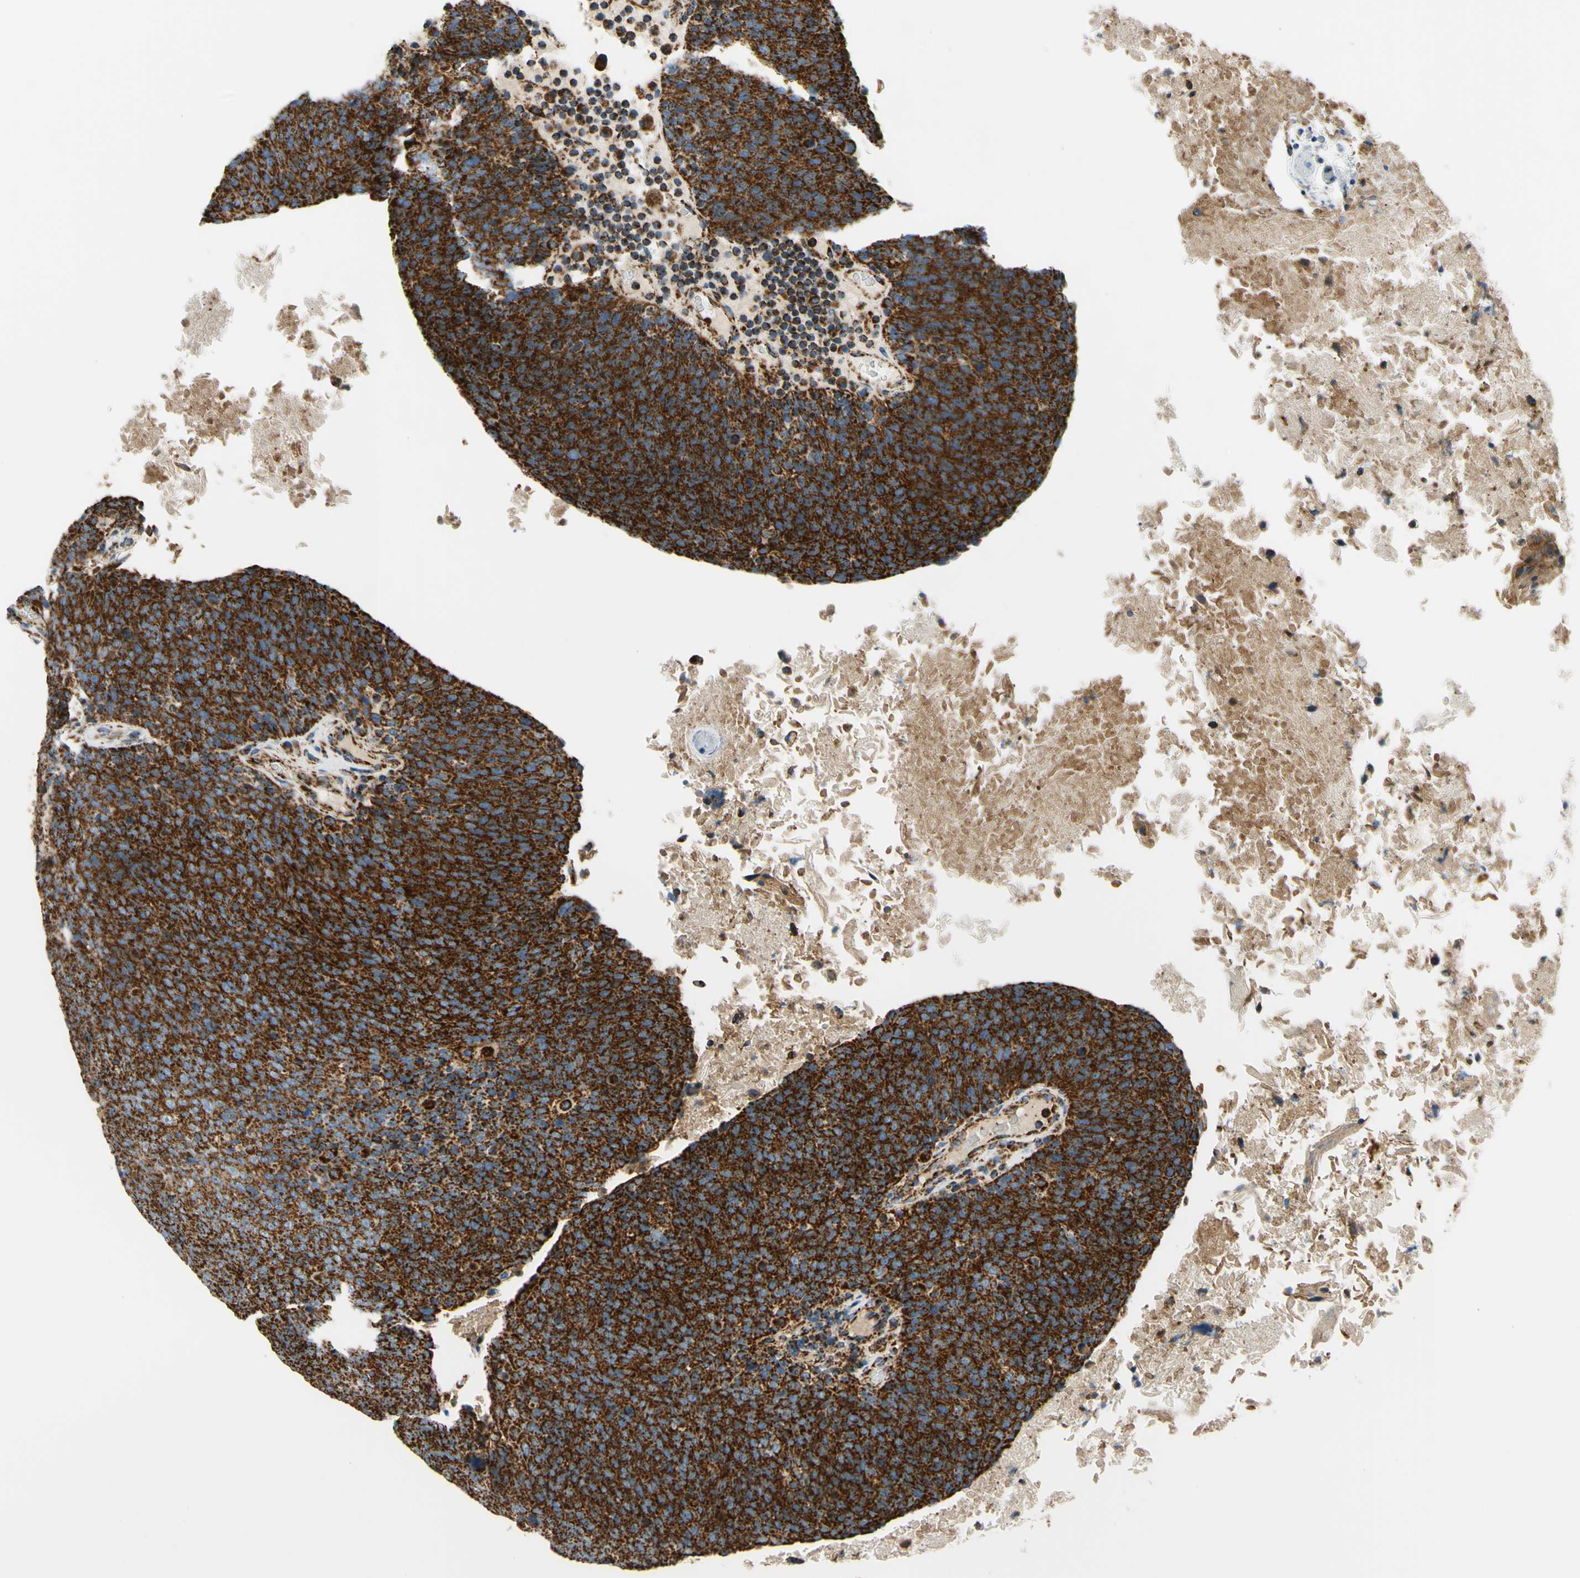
{"staining": {"intensity": "strong", "quantity": ">75%", "location": "cytoplasmic/membranous"}, "tissue": "head and neck cancer", "cell_type": "Tumor cells", "image_type": "cancer", "snomed": [{"axis": "morphology", "description": "Squamous cell carcinoma, NOS"}, {"axis": "morphology", "description": "Squamous cell carcinoma, metastatic, NOS"}, {"axis": "topography", "description": "Lymph node"}, {"axis": "topography", "description": "Head-Neck"}], "caption": "Head and neck cancer stained for a protein shows strong cytoplasmic/membranous positivity in tumor cells.", "gene": "MAVS", "patient": {"sex": "male", "age": 62}}